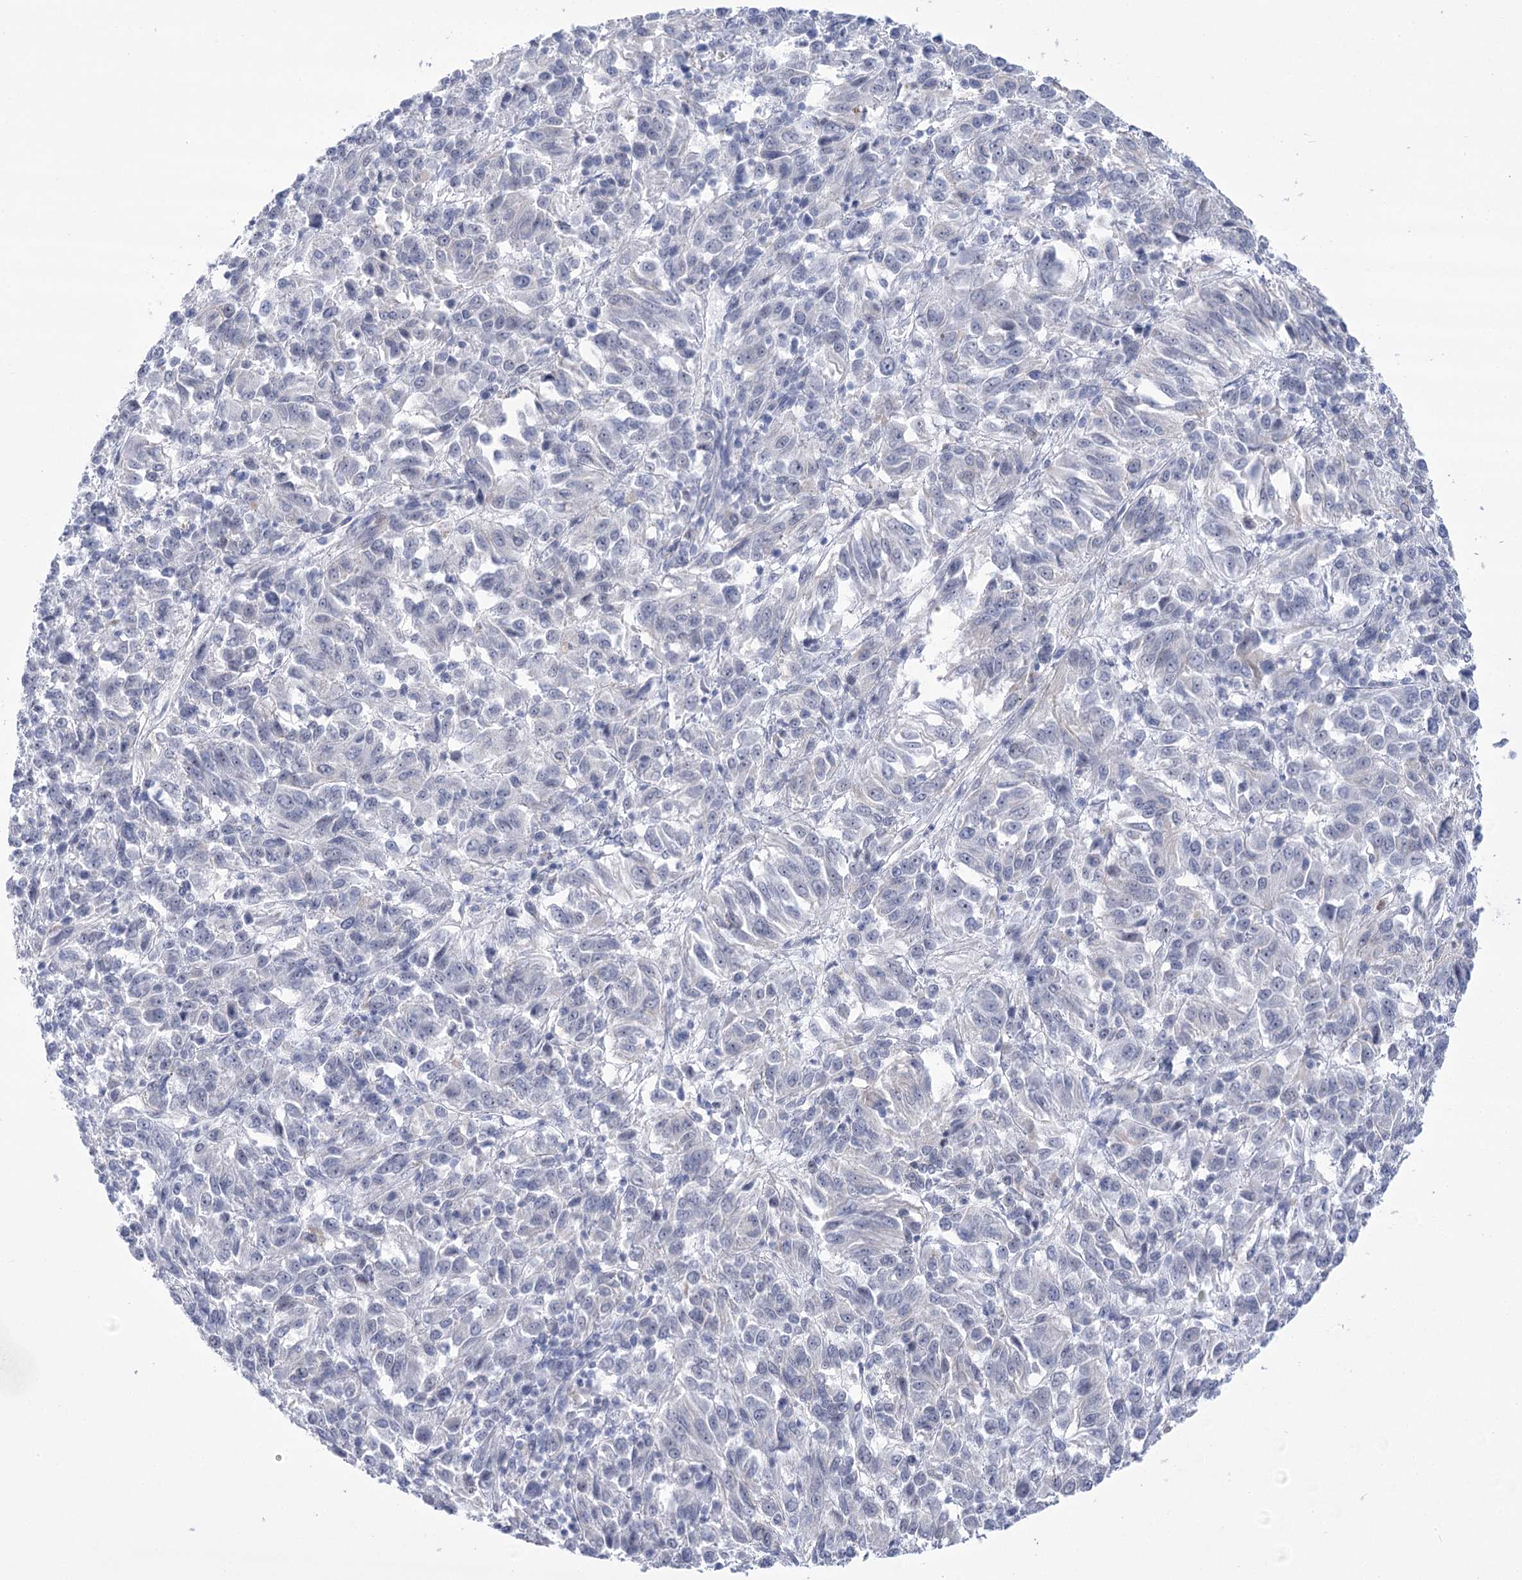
{"staining": {"intensity": "negative", "quantity": "none", "location": "none"}, "tissue": "melanoma", "cell_type": "Tumor cells", "image_type": "cancer", "snomed": [{"axis": "morphology", "description": "Malignant melanoma, Metastatic site"}, {"axis": "topography", "description": "Lung"}], "caption": "Image shows no significant protein positivity in tumor cells of melanoma. (Stains: DAB immunohistochemistry (IHC) with hematoxylin counter stain, Microscopy: brightfield microscopy at high magnification).", "gene": "HORMAD1", "patient": {"sex": "male", "age": 64}}